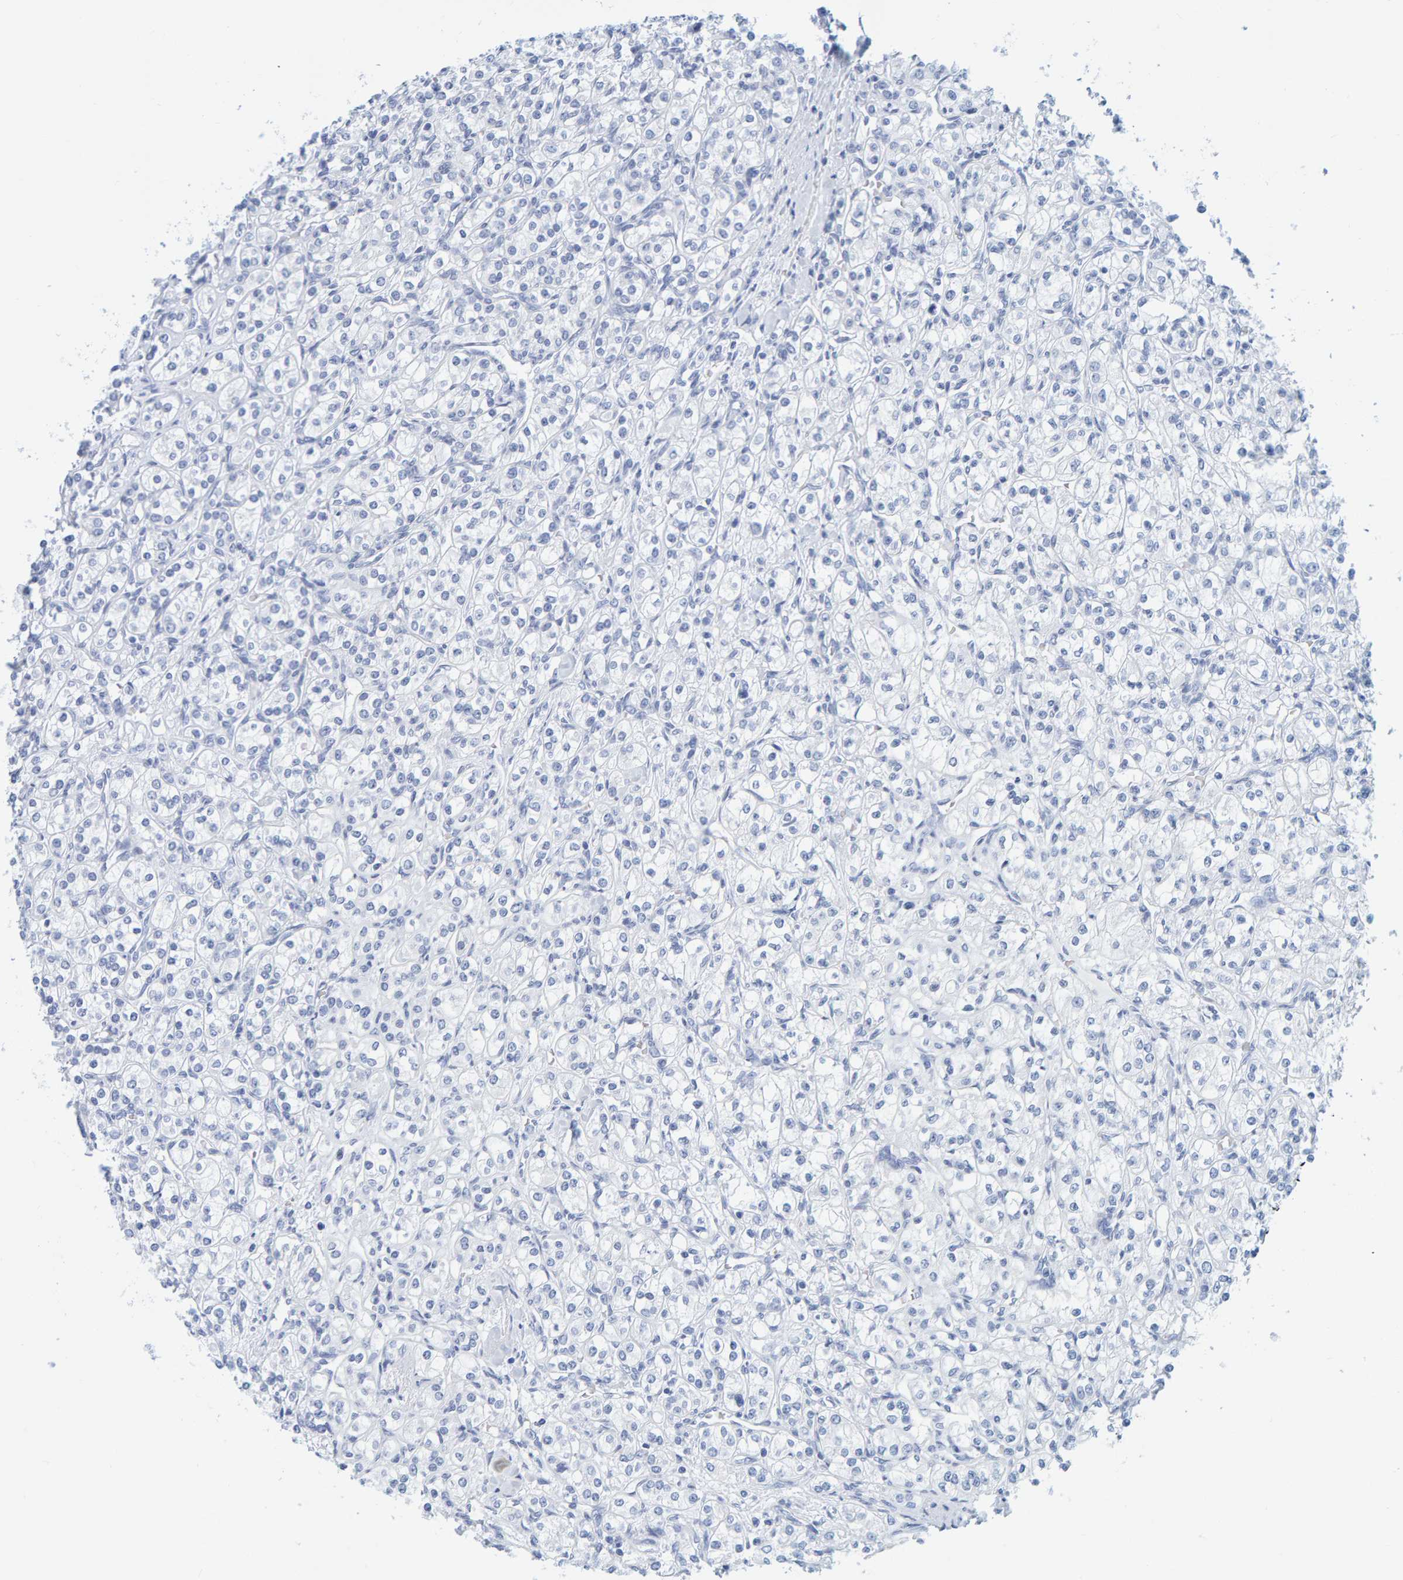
{"staining": {"intensity": "negative", "quantity": "none", "location": "none"}, "tissue": "renal cancer", "cell_type": "Tumor cells", "image_type": "cancer", "snomed": [{"axis": "morphology", "description": "Adenocarcinoma, NOS"}, {"axis": "topography", "description": "Kidney"}], "caption": "Immunohistochemical staining of adenocarcinoma (renal) demonstrates no significant expression in tumor cells.", "gene": "SFTPC", "patient": {"sex": "male", "age": 77}}